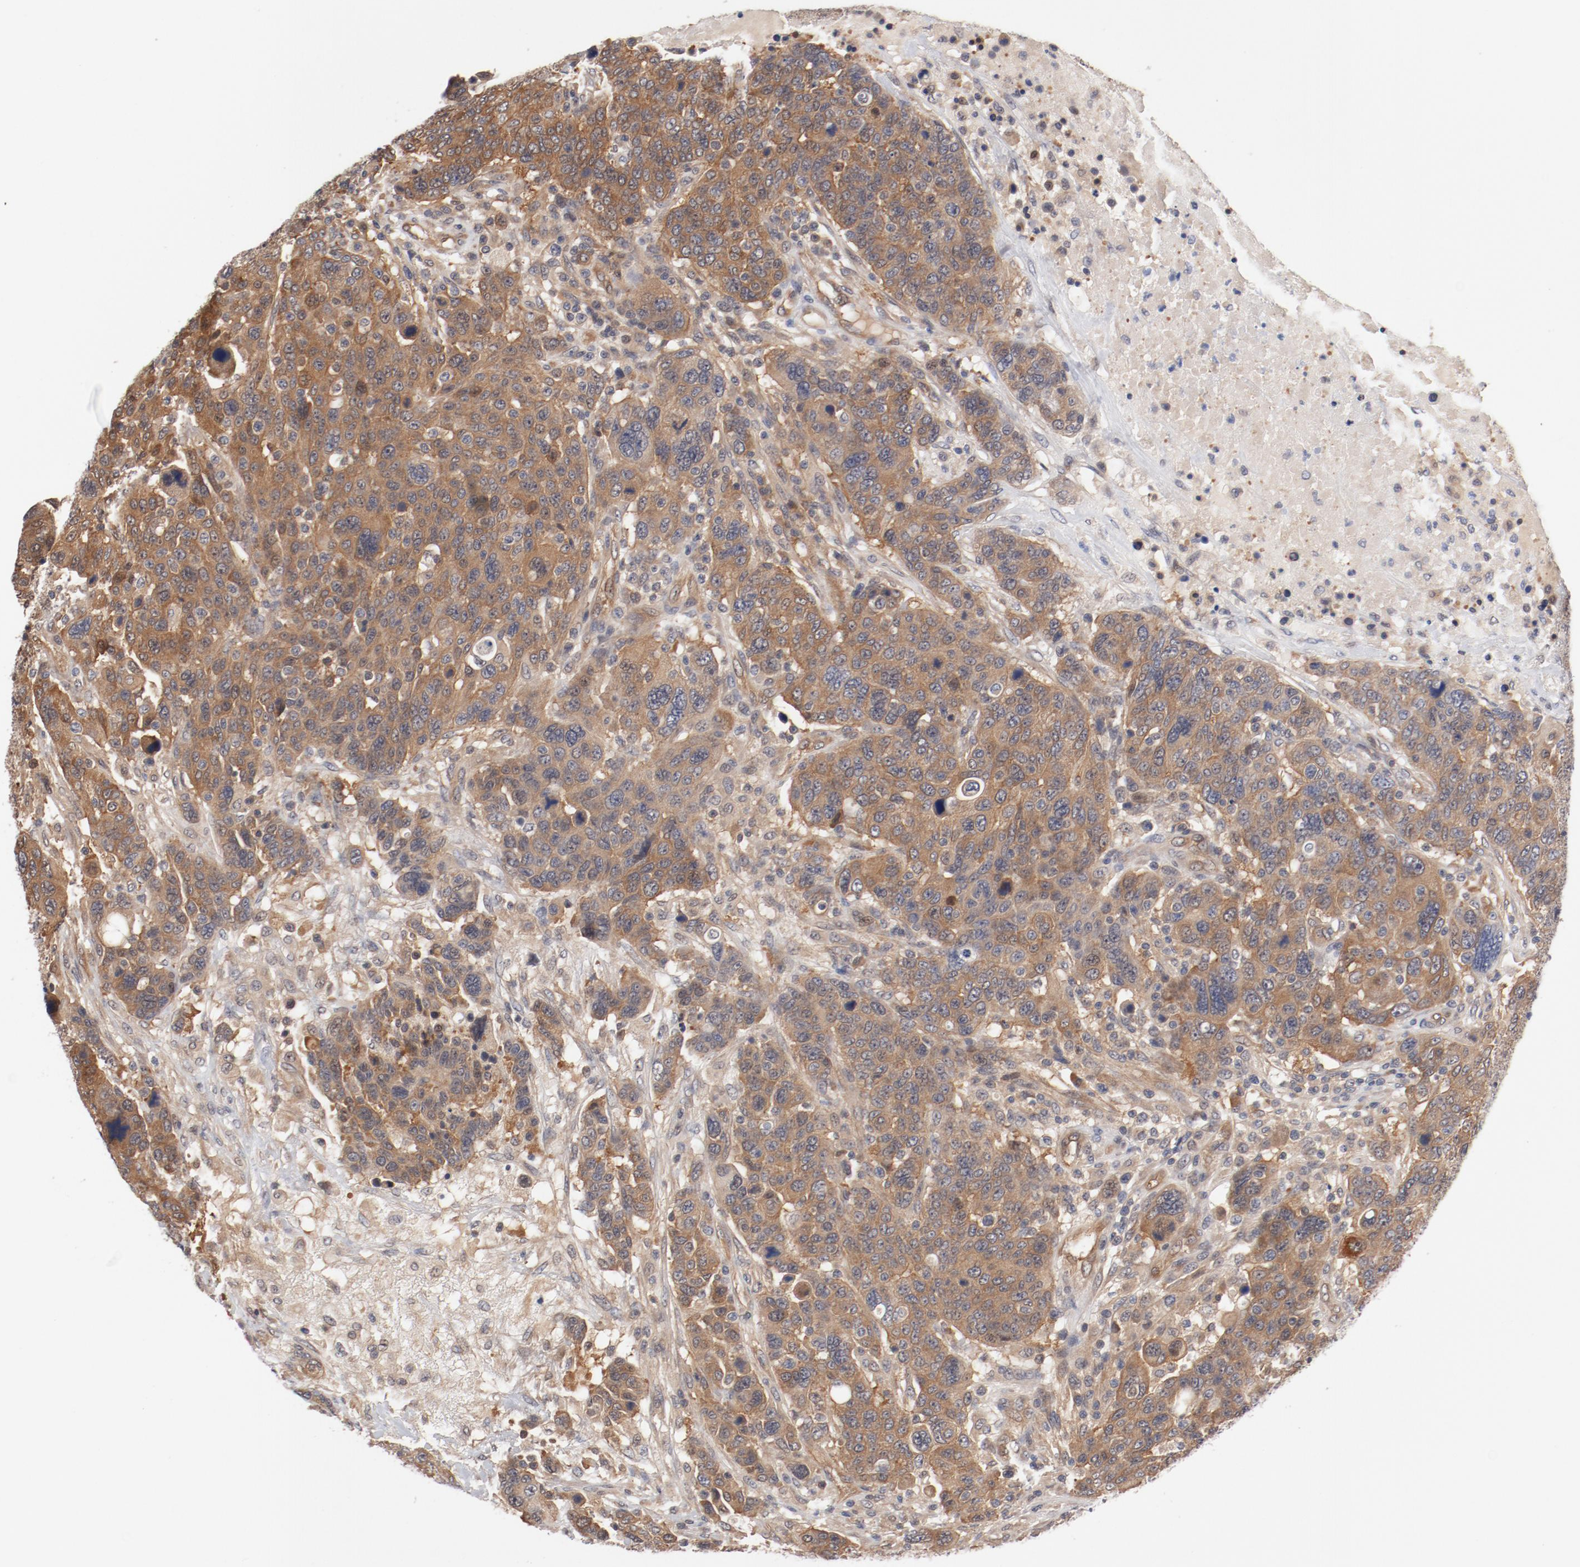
{"staining": {"intensity": "moderate", "quantity": ">75%", "location": "cytoplasmic/membranous"}, "tissue": "breast cancer", "cell_type": "Tumor cells", "image_type": "cancer", "snomed": [{"axis": "morphology", "description": "Duct carcinoma"}, {"axis": "topography", "description": "Breast"}], "caption": "An image of human breast invasive ductal carcinoma stained for a protein shows moderate cytoplasmic/membranous brown staining in tumor cells.", "gene": "PITPNM2", "patient": {"sex": "female", "age": 37}}